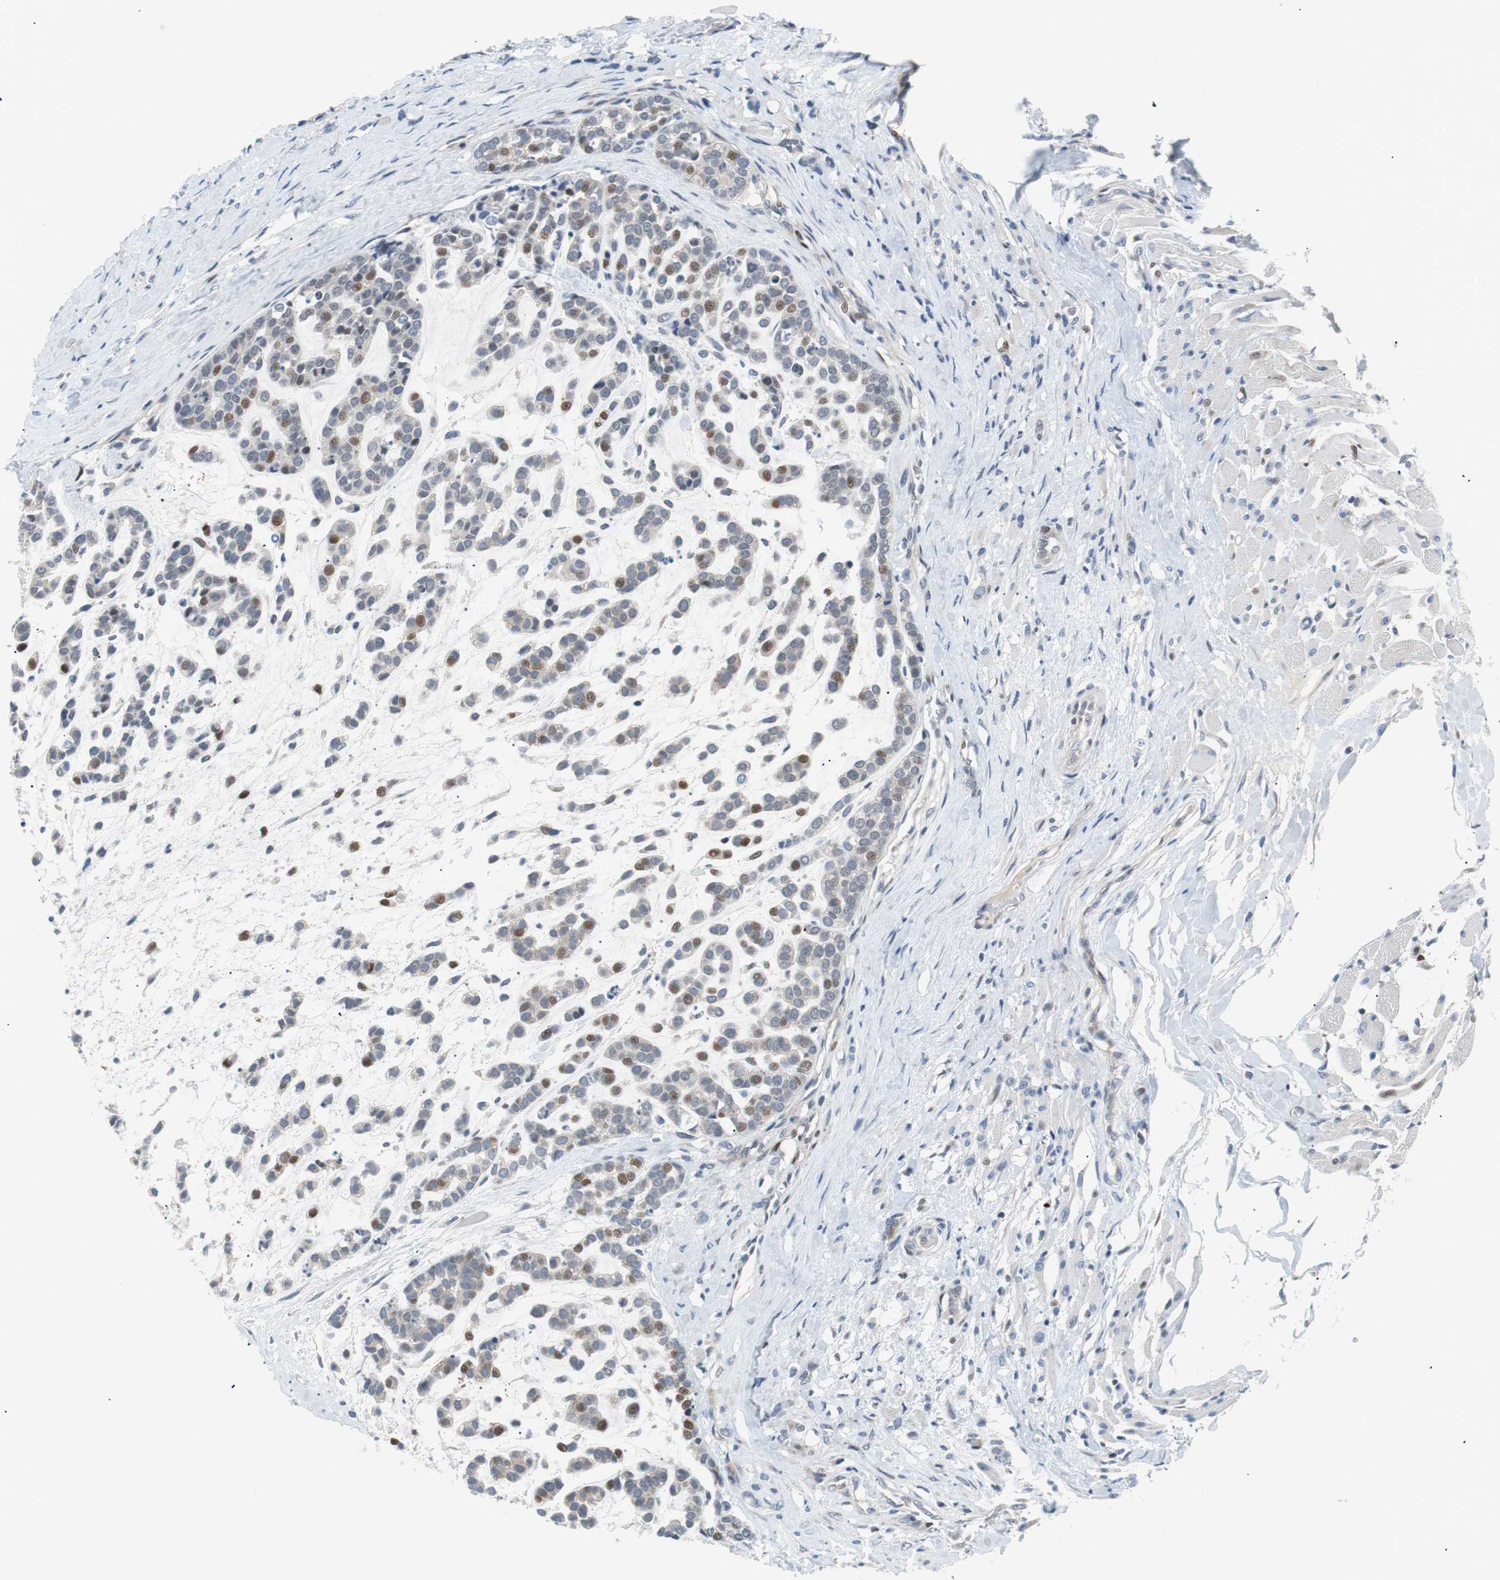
{"staining": {"intensity": "weak", "quantity": "25%-75%", "location": "nuclear"}, "tissue": "head and neck cancer", "cell_type": "Tumor cells", "image_type": "cancer", "snomed": [{"axis": "morphology", "description": "Adenocarcinoma, NOS"}, {"axis": "morphology", "description": "Adenoma, NOS"}, {"axis": "topography", "description": "Head-Neck"}], "caption": "Immunohistochemistry (DAB (3,3'-diaminobenzidine)) staining of head and neck cancer (adenoma) exhibits weak nuclear protein expression in approximately 25%-75% of tumor cells.", "gene": "MAP2K4", "patient": {"sex": "female", "age": 55}}